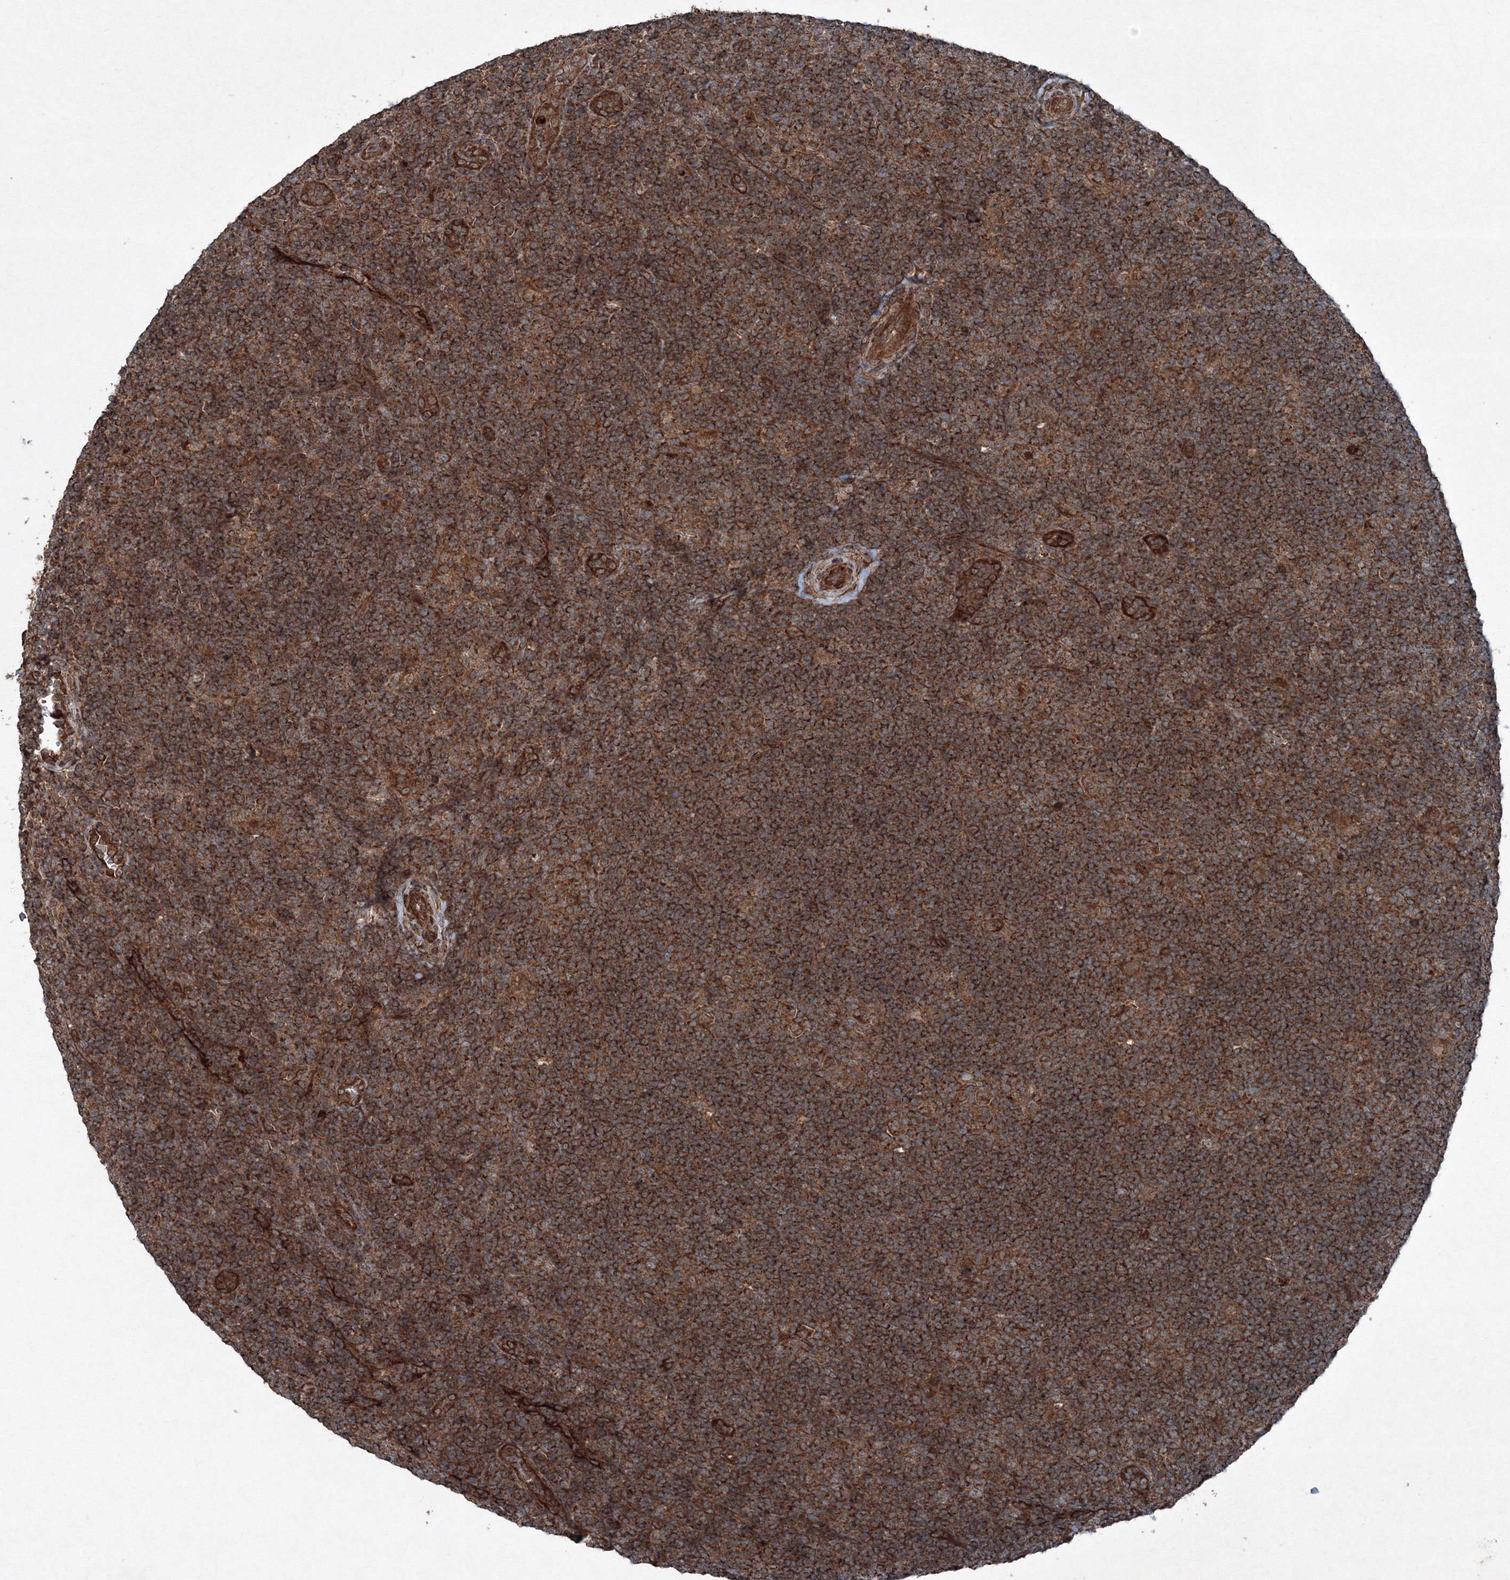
{"staining": {"intensity": "moderate", "quantity": ">75%", "location": "cytoplasmic/membranous"}, "tissue": "lymphoma", "cell_type": "Tumor cells", "image_type": "cancer", "snomed": [{"axis": "morphology", "description": "Hodgkin's disease, NOS"}, {"axis": "topography", "description": "Lymph node"}], "caption": "This micrograph reveals IHC staining of human Hodgkin's disease, with medium moderate cytoplasmic/membranous staining in approximately >75% of tumor cells.", "gene": "COPS7B", "patient": {"sex": "female", "age": 57}}